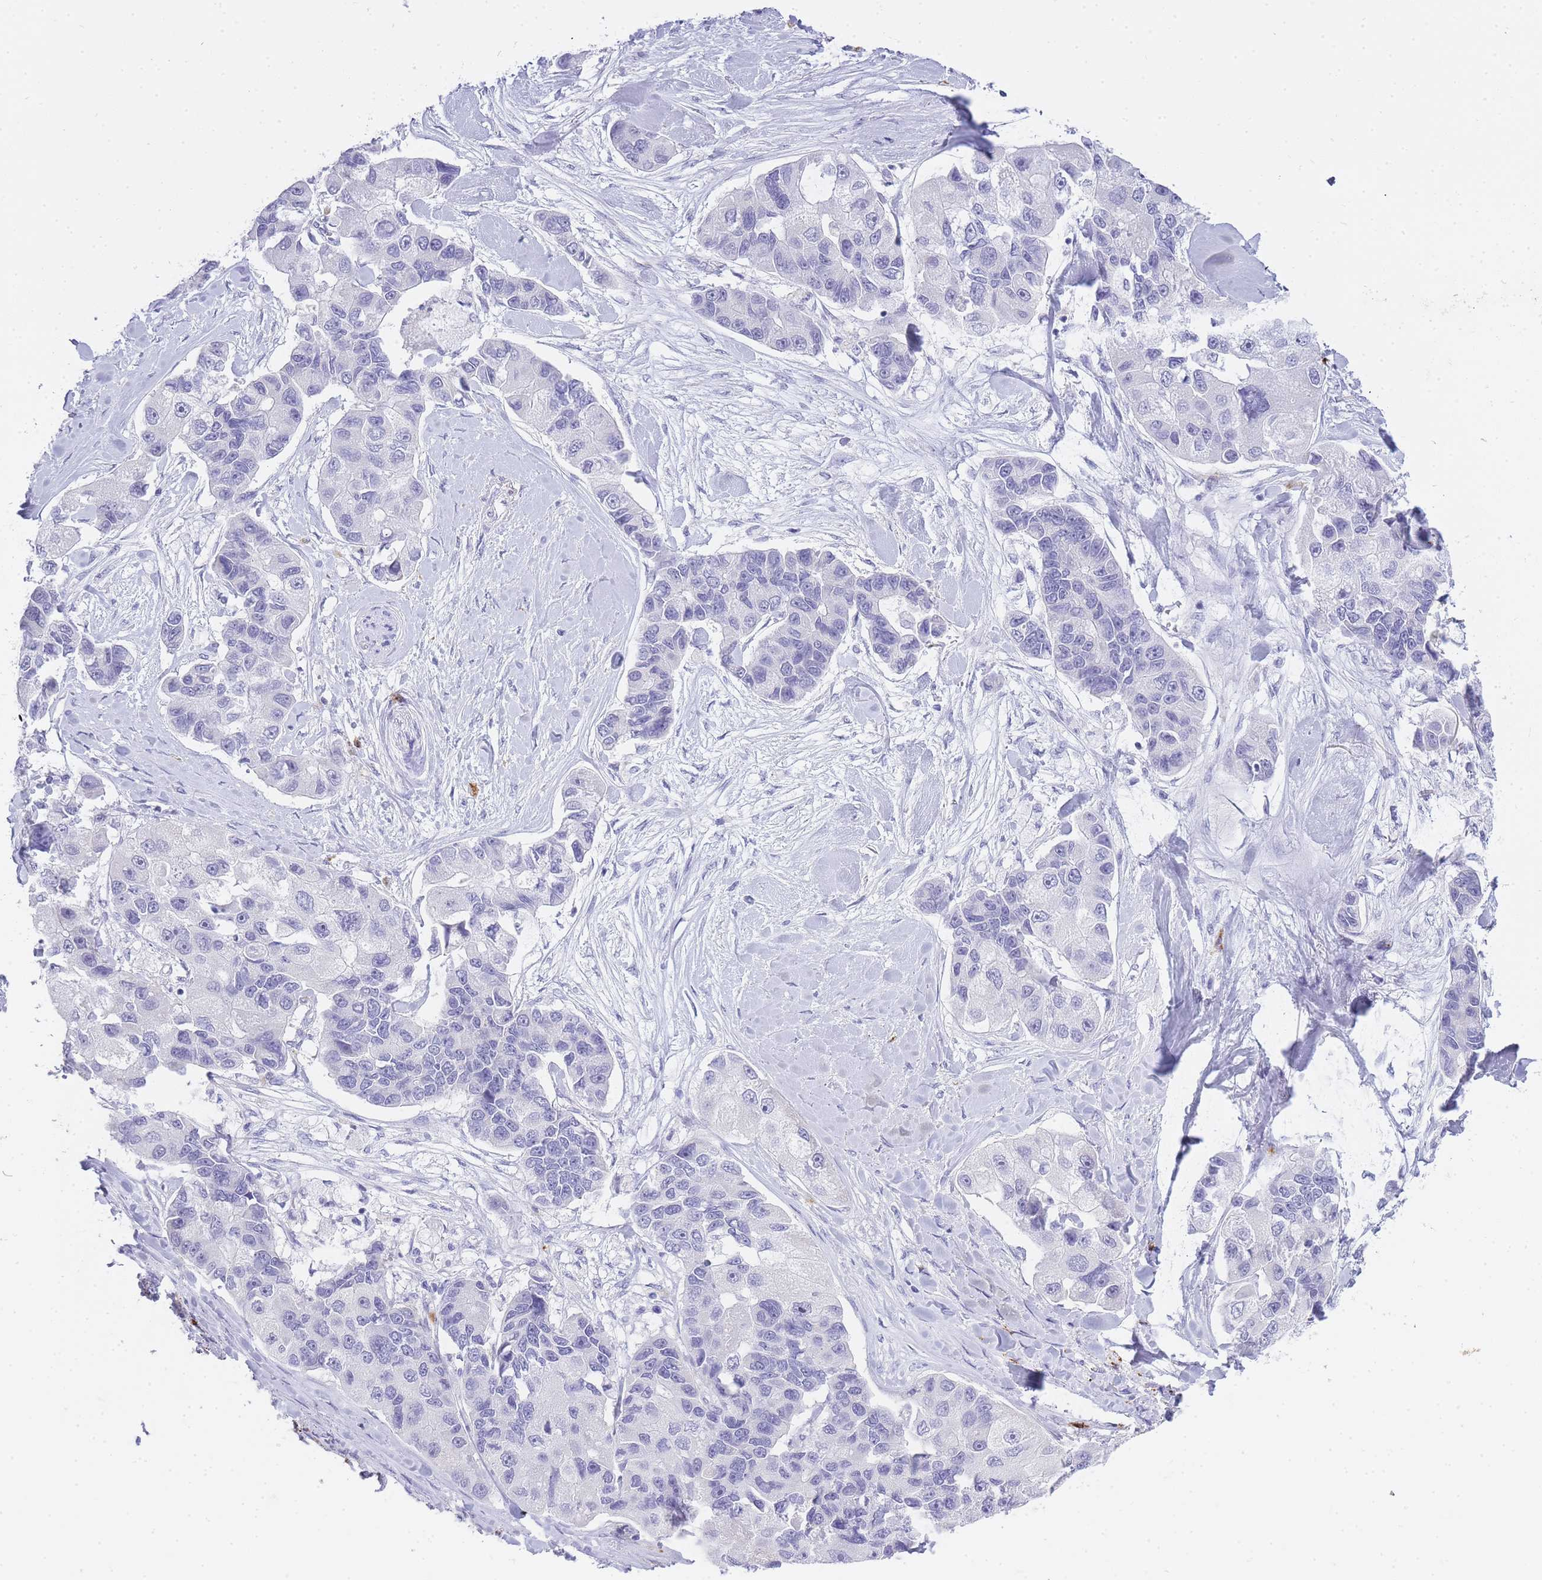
{"staining": {"intensity": "negative", "quantity": "none", "location": "none"}, "tissue": "lung cancer", "cell_type": "Tumor cells", "image_type": "cancer", "snomed": [{"axis": "morphology", "description": "Adenocarcinoma, NOS"}, {"axis": "topography", "description": "Lung"}], "caption": "This photomicrograph is of lung adenocarcinoma stained with immunohistochemistry (IHC) to label a protein in brown with the nuclei are counter-stained blue. There is no expression in tumor cells.", "gene": "RHO", "patient": {"sex": "female", "age": 54}}